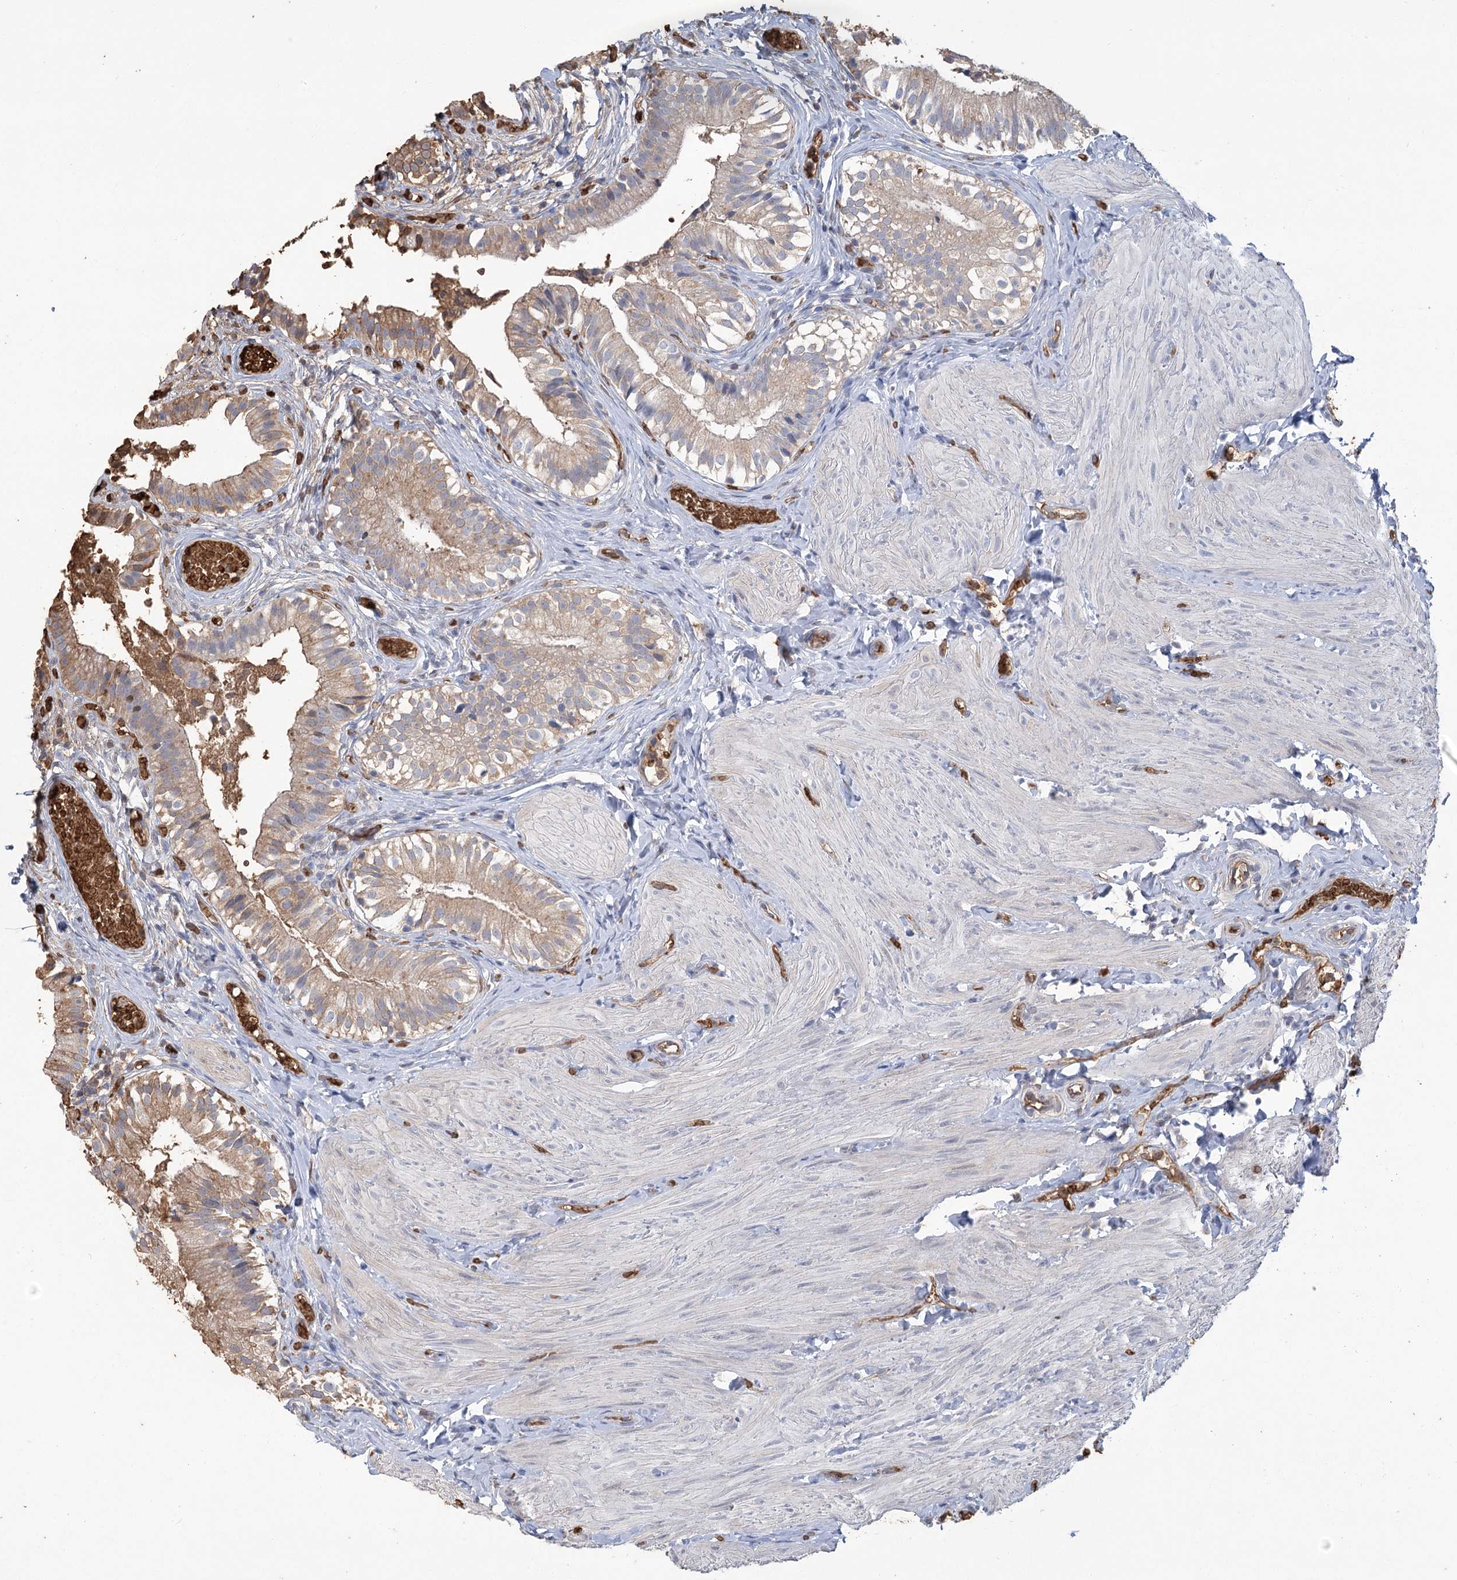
{"staining": {"intensity": "weak", "quantity": "25%-75%", "location": "cytoplasmic/membranous"}, "tissue": "gallbladder", "cell_type": "Glandular cells", "image_type": "normal", "snomed": [{"axis": "morphology", "description": "Normal tissue, NOS"}, {"axis": "topography", "description": "Gallbladder"}], "caption": "IHC micrograph of benign gallbladder: gallbladder stained using immunohistochemistry exhibits low levels of weak protein expression localized specifically in the cytoplasmic/membranous of glandular cells, appearing as a cytoplasmic/membranous brown color.", "gene": "HBA1", "patient": {"sex": "female", "age": 47}}